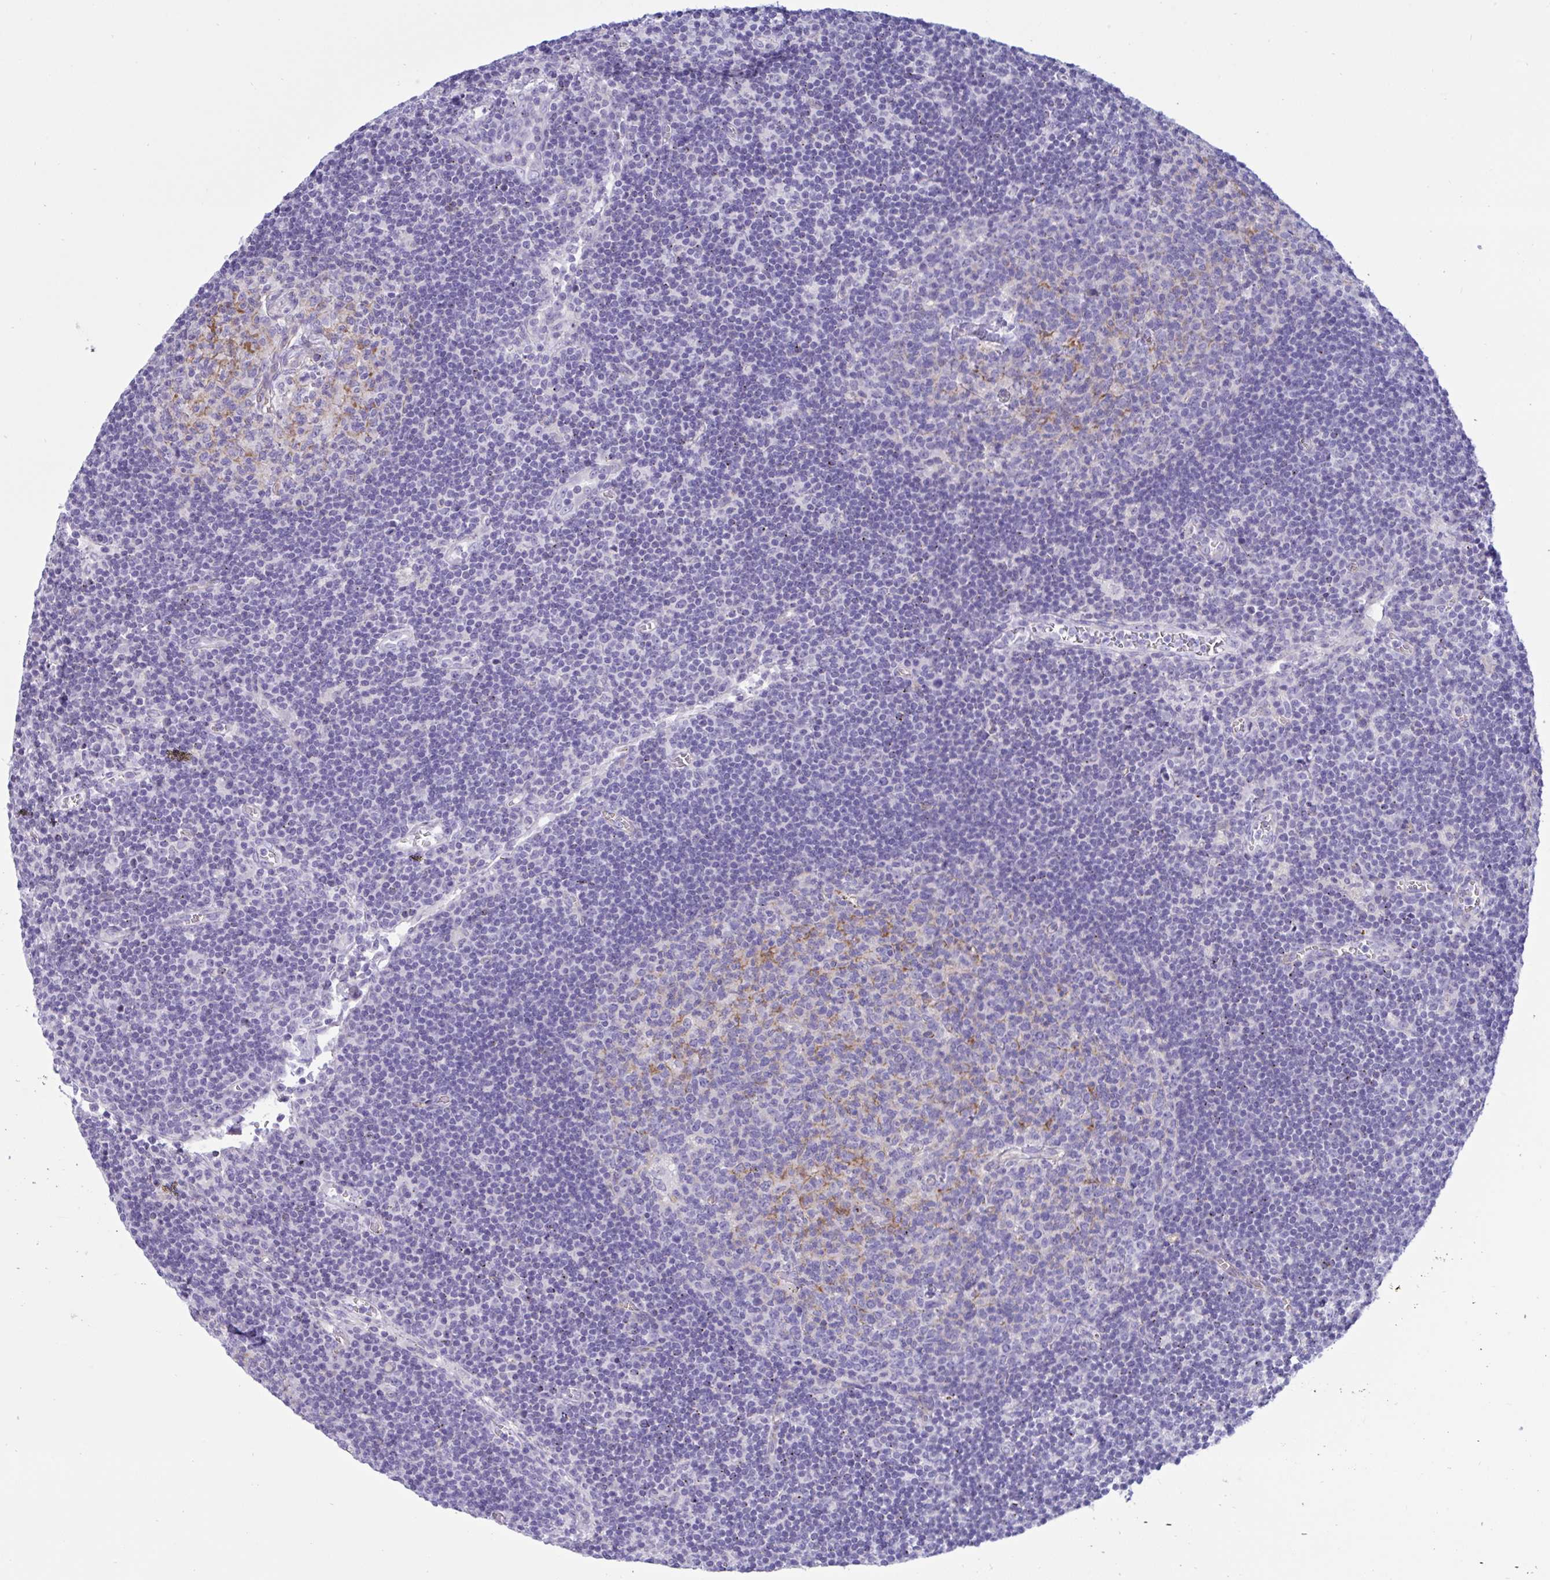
{"staining": {"intensity": "moderate", "quantity": "<25%", "location": "cytoplasmic/membranous"}, "tissue": "lymph node", "cell_type": "Germinal center cells", "image_type": "normal", "snomed": [{"axis": "morphology", "description": "Normal tissue, NOS"}, {"axis": "topography", "description": "Lymph node"}], "caption": "Germinal center cells show low levels of moderate cytoplasmic/membranous positivity in approximately <25% of cells in unremarkable lymph node. (brown staining indicates protein expression, while blue staining denotes nuclei).", "gene": "SREBF1", "patient": {"sex": "male", "age": 67}}